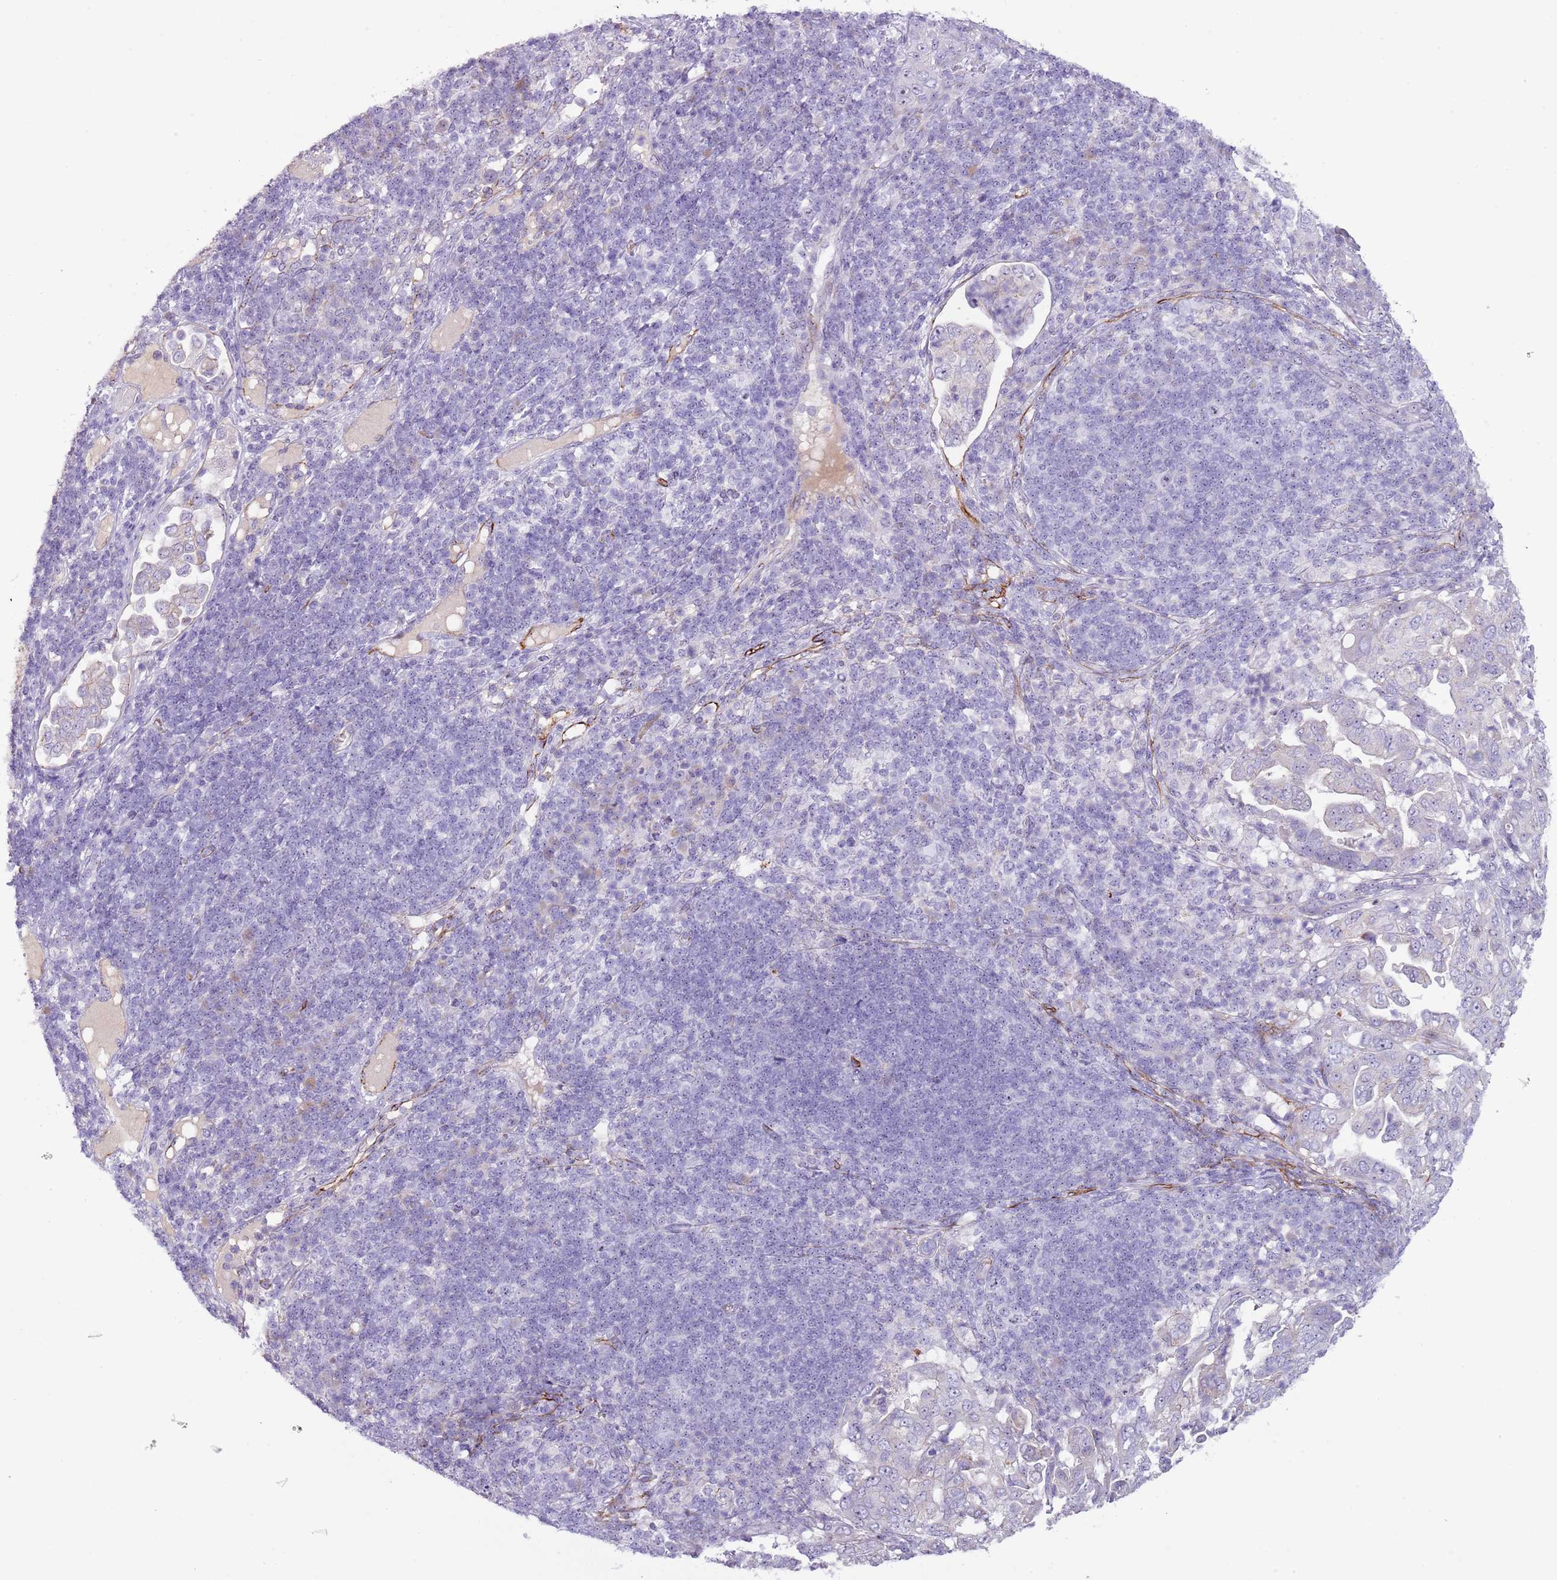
{"staining": {"intensity": "negative", "quantity": "none", "location": "none"}, "tissue": "pancreatic cancer", "cell_type": "Tumor cells", "image_type": "cancer", "snomed": [{"axis": "morphology", "description": "Normal tissue, NOS"}, {"axis": "morphology", "description": "Adenocarcinoma, NOS"}, {"axis": "topography", "description": "Lymph node"}, {"axis": "topography", "description": "Pancreas"}], "caption": "An immunohistochemistry image of adenocarcinoma (pancreatic) is shown. There is no staining in tumor cells of adenocarcinoma (pancreatic).", "gene": "NBPF6", "patient": {"sex": "female", "age": 67}}